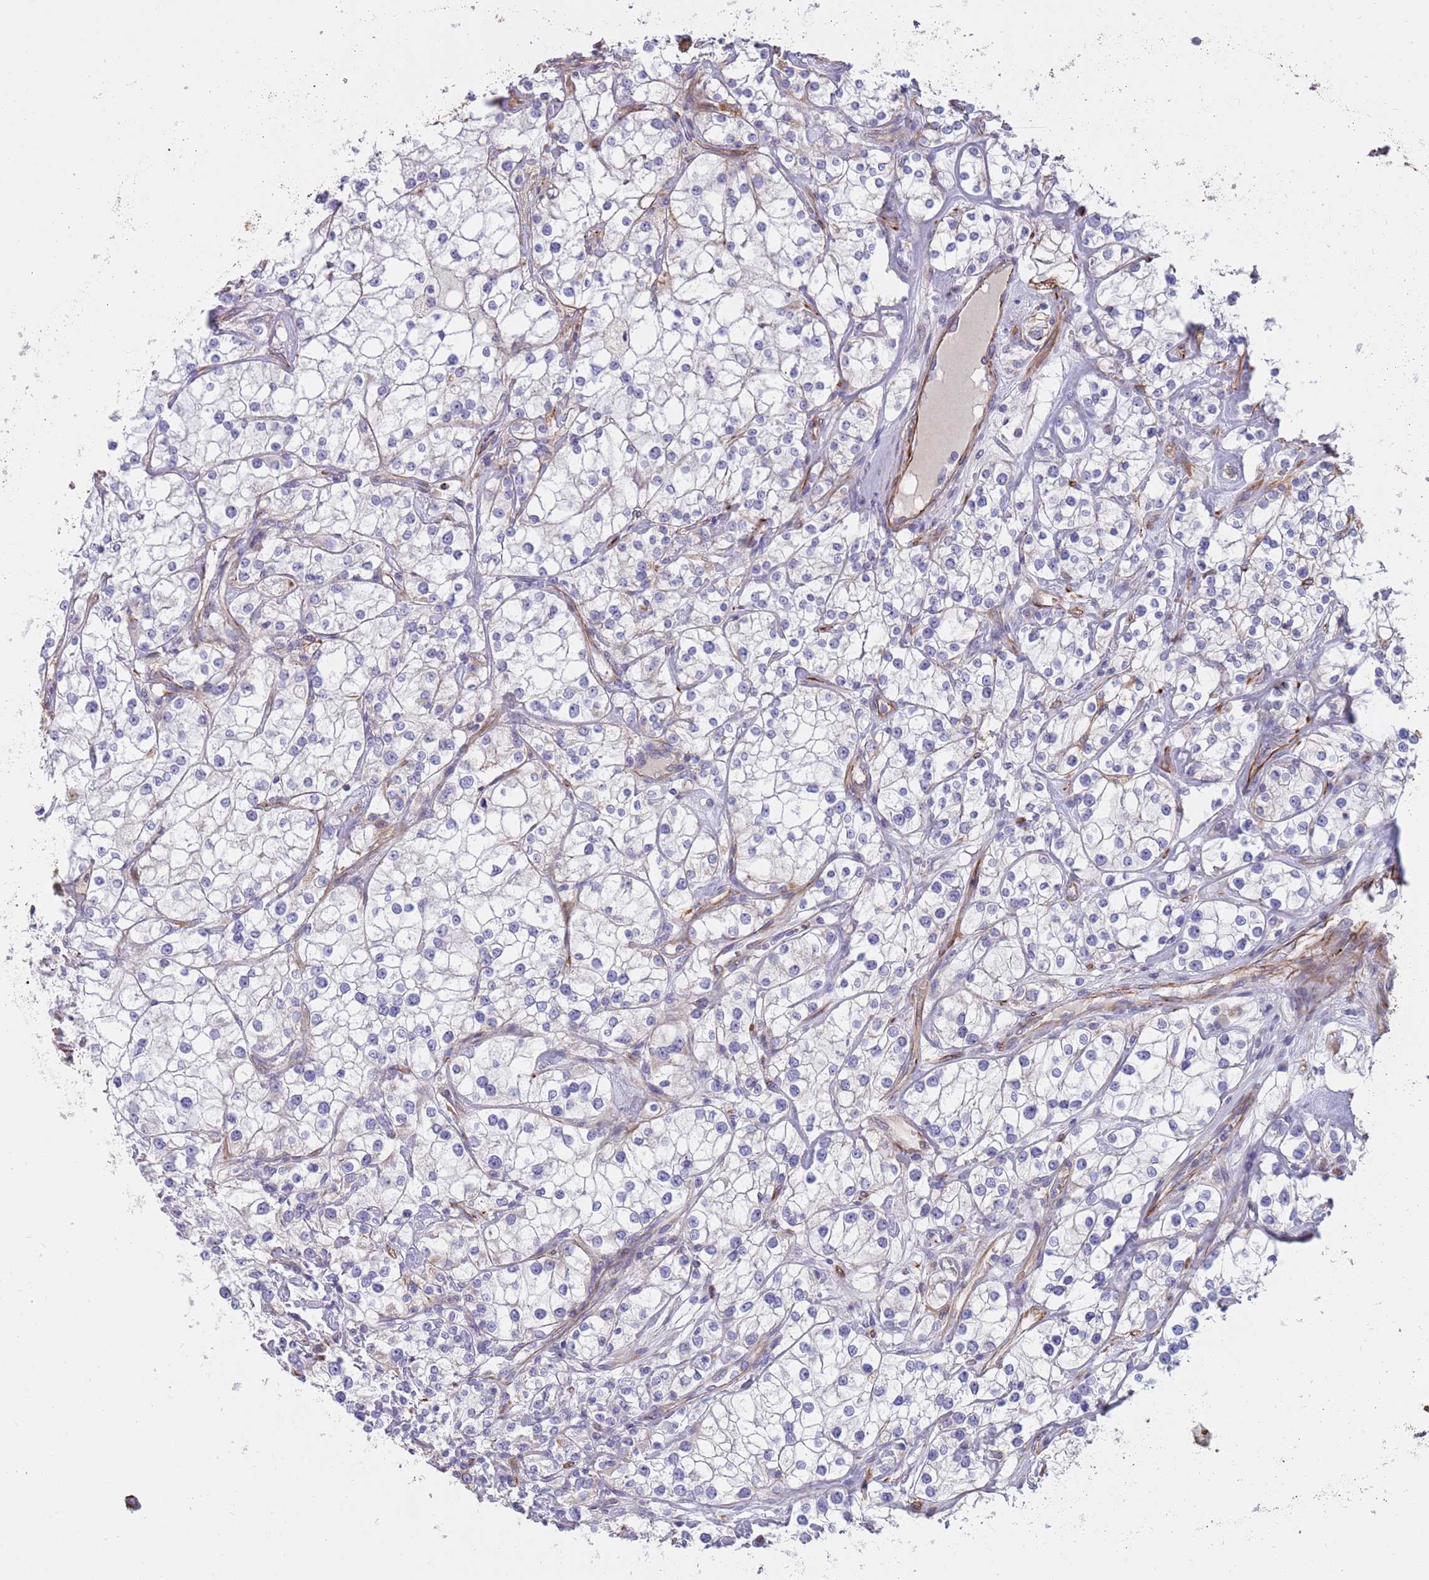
{"staining": {"intensity": "negative", "quantity": "none", "location": "none"}, "tissue": "renal cancer", "cell_type": "Tumor cells", "image_type": "cancer", "snomed": [{"axis": "morphology", "description": "Adenocarcinoma, NOS"}, {"axis": "topography", "description": "Kidney"}], "caption": "The immunohistochemistry micrograph has no significant expression in tumor cells of renal cancer tissue. The staining was performed using DAB (3,3'-diaminobenzidine) to visualize the protein expression in brown, while the nuclei were stained in blue with hematoxylin (Magnification: 20x).", "gene": "MOGAT1", "patient": {"sex": "male", "age": 77}}